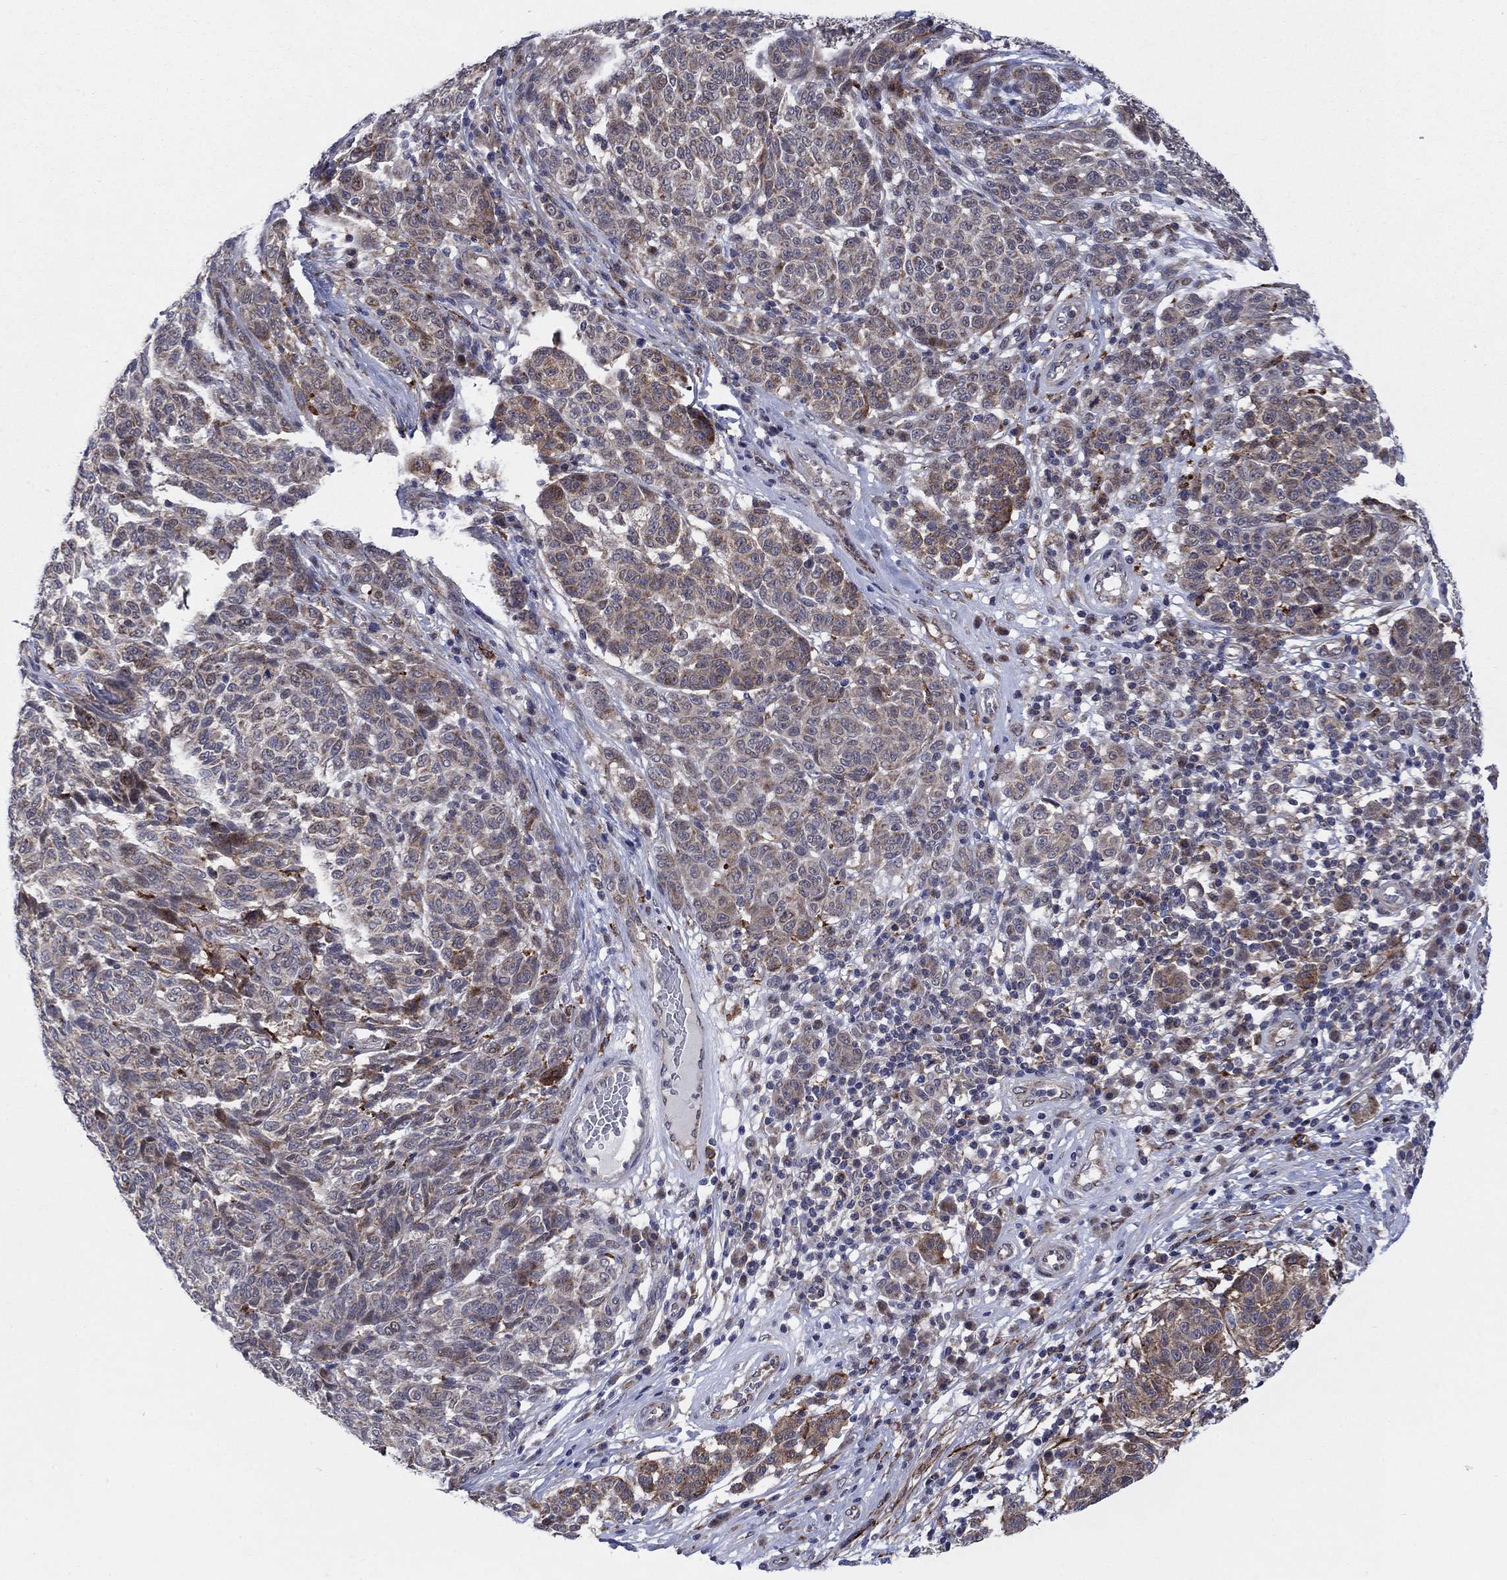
{"staining": {"intensity": "moderate", "quantity": "25%-75%", "location": "cytoplasmic/membranous"}, "tissue": "melanoma", "cell_type": "Tumor cells", "image_type": "cancer", "snomed": [{"axis": "morphology", "description": "Malignant melanoma, NOS"}, {"axis": "topography", "description": "Skin"}], "caption": "This is an image of immunohistochemistry (IHC) staining of malignant melanoma, which shows moderate expression in the cytoplasmic/membranous of tumor cells.", "gene": "SLC35F2", "patient": {"sex": "male", "age": 59}}